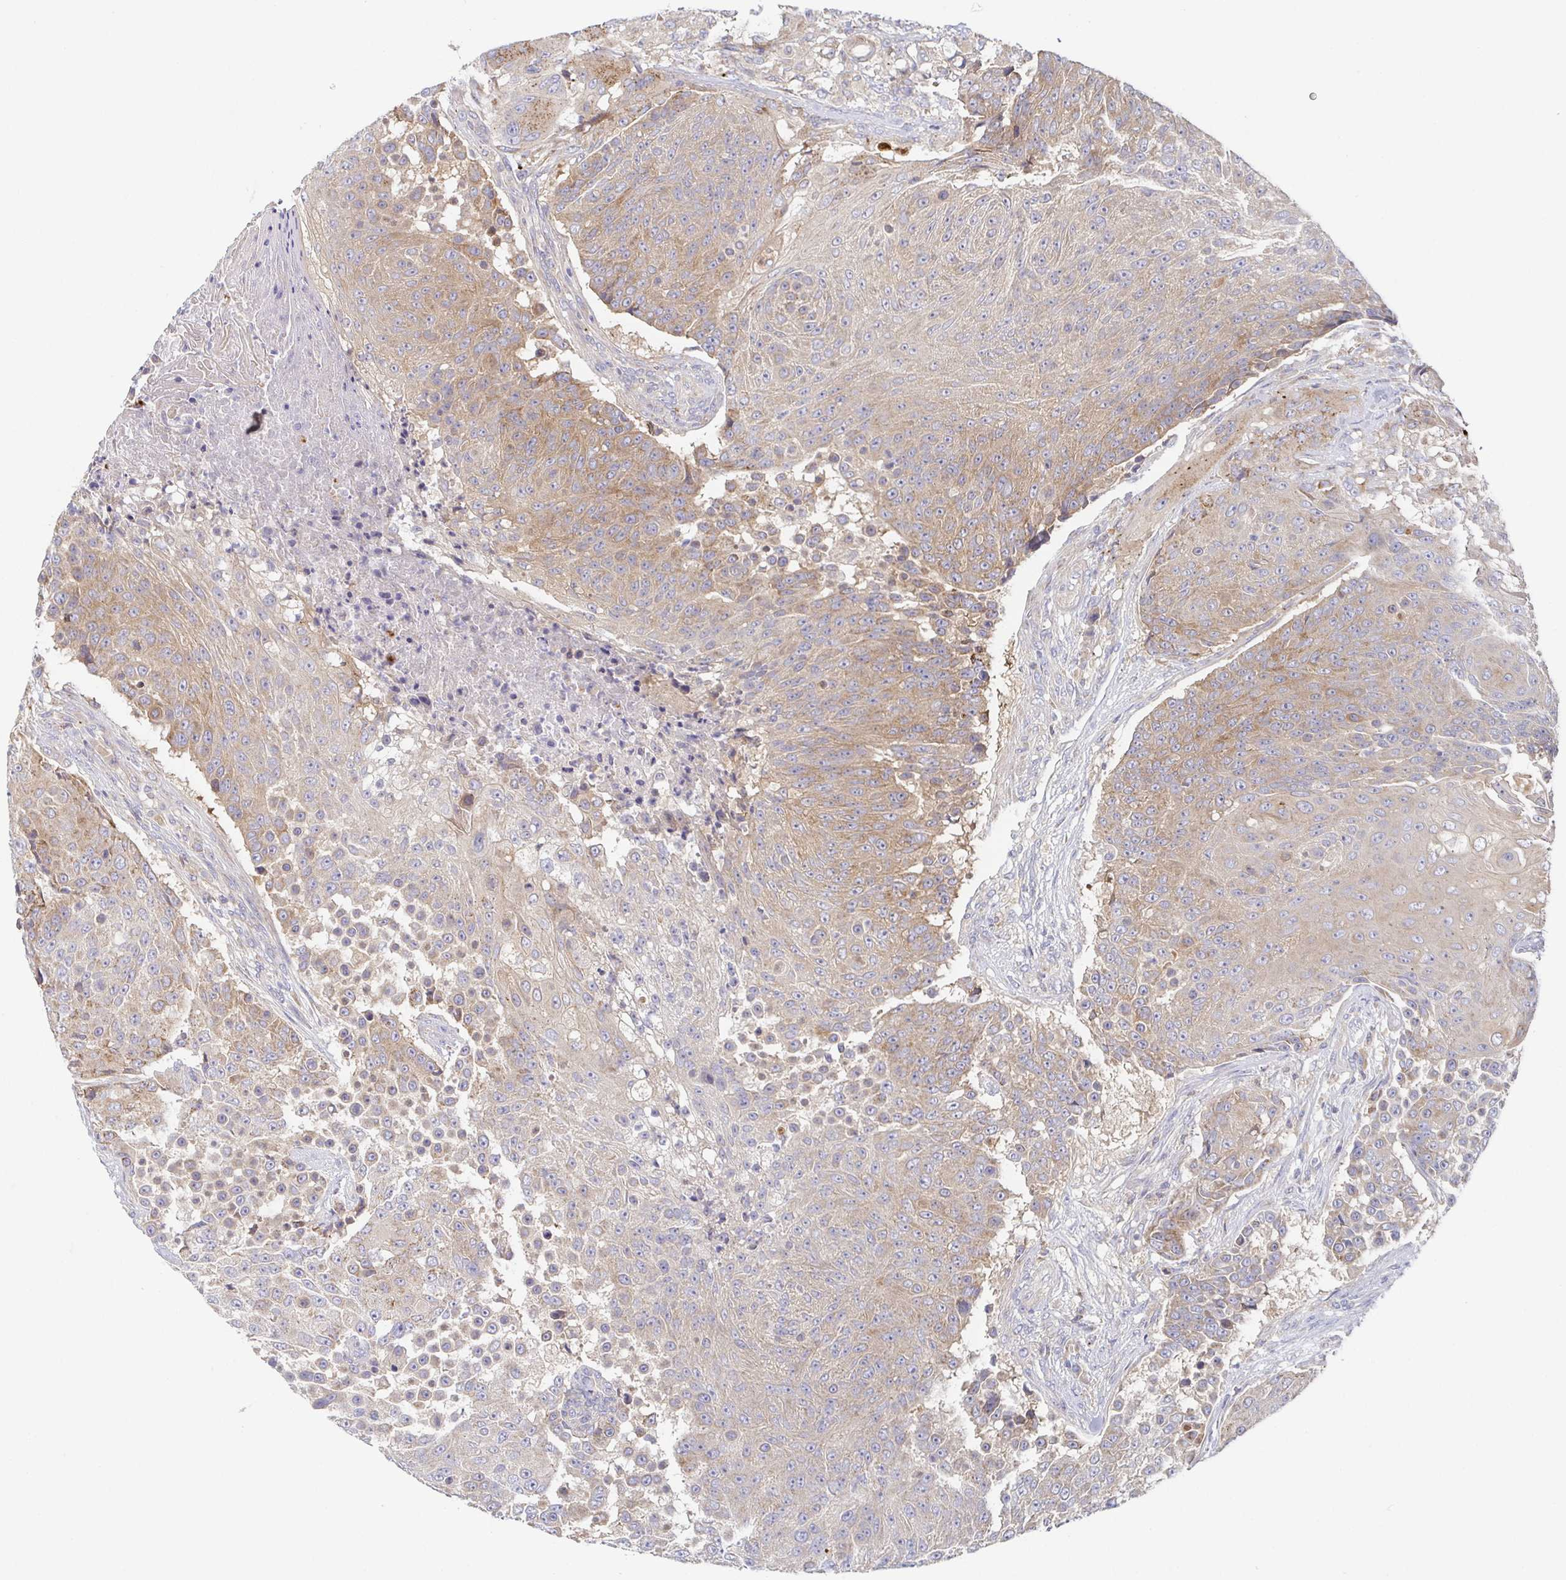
{"staining": {"intensity": "weak", "quantity": "25%-75%", "location": "cytoplasmic/membranous"}, "tissue": "urothelial cancer", "cell_type": "Tumor cells", "image_type": "cancer", "snomed": [{"axis": "morphology", "description": "Urothelial carcinoma, High grade"}, {"axis": "topography", "description": "Urinary bladder"}], "caption": "Urothelial carcinoma (high-grade) stained with a brown dye displays weak cytoplasmic/membranous positive staining in approximately 25%-75% of tumor cells.", "gene": "TUFT1", "patient": {"sex": "female", "age": 63}}